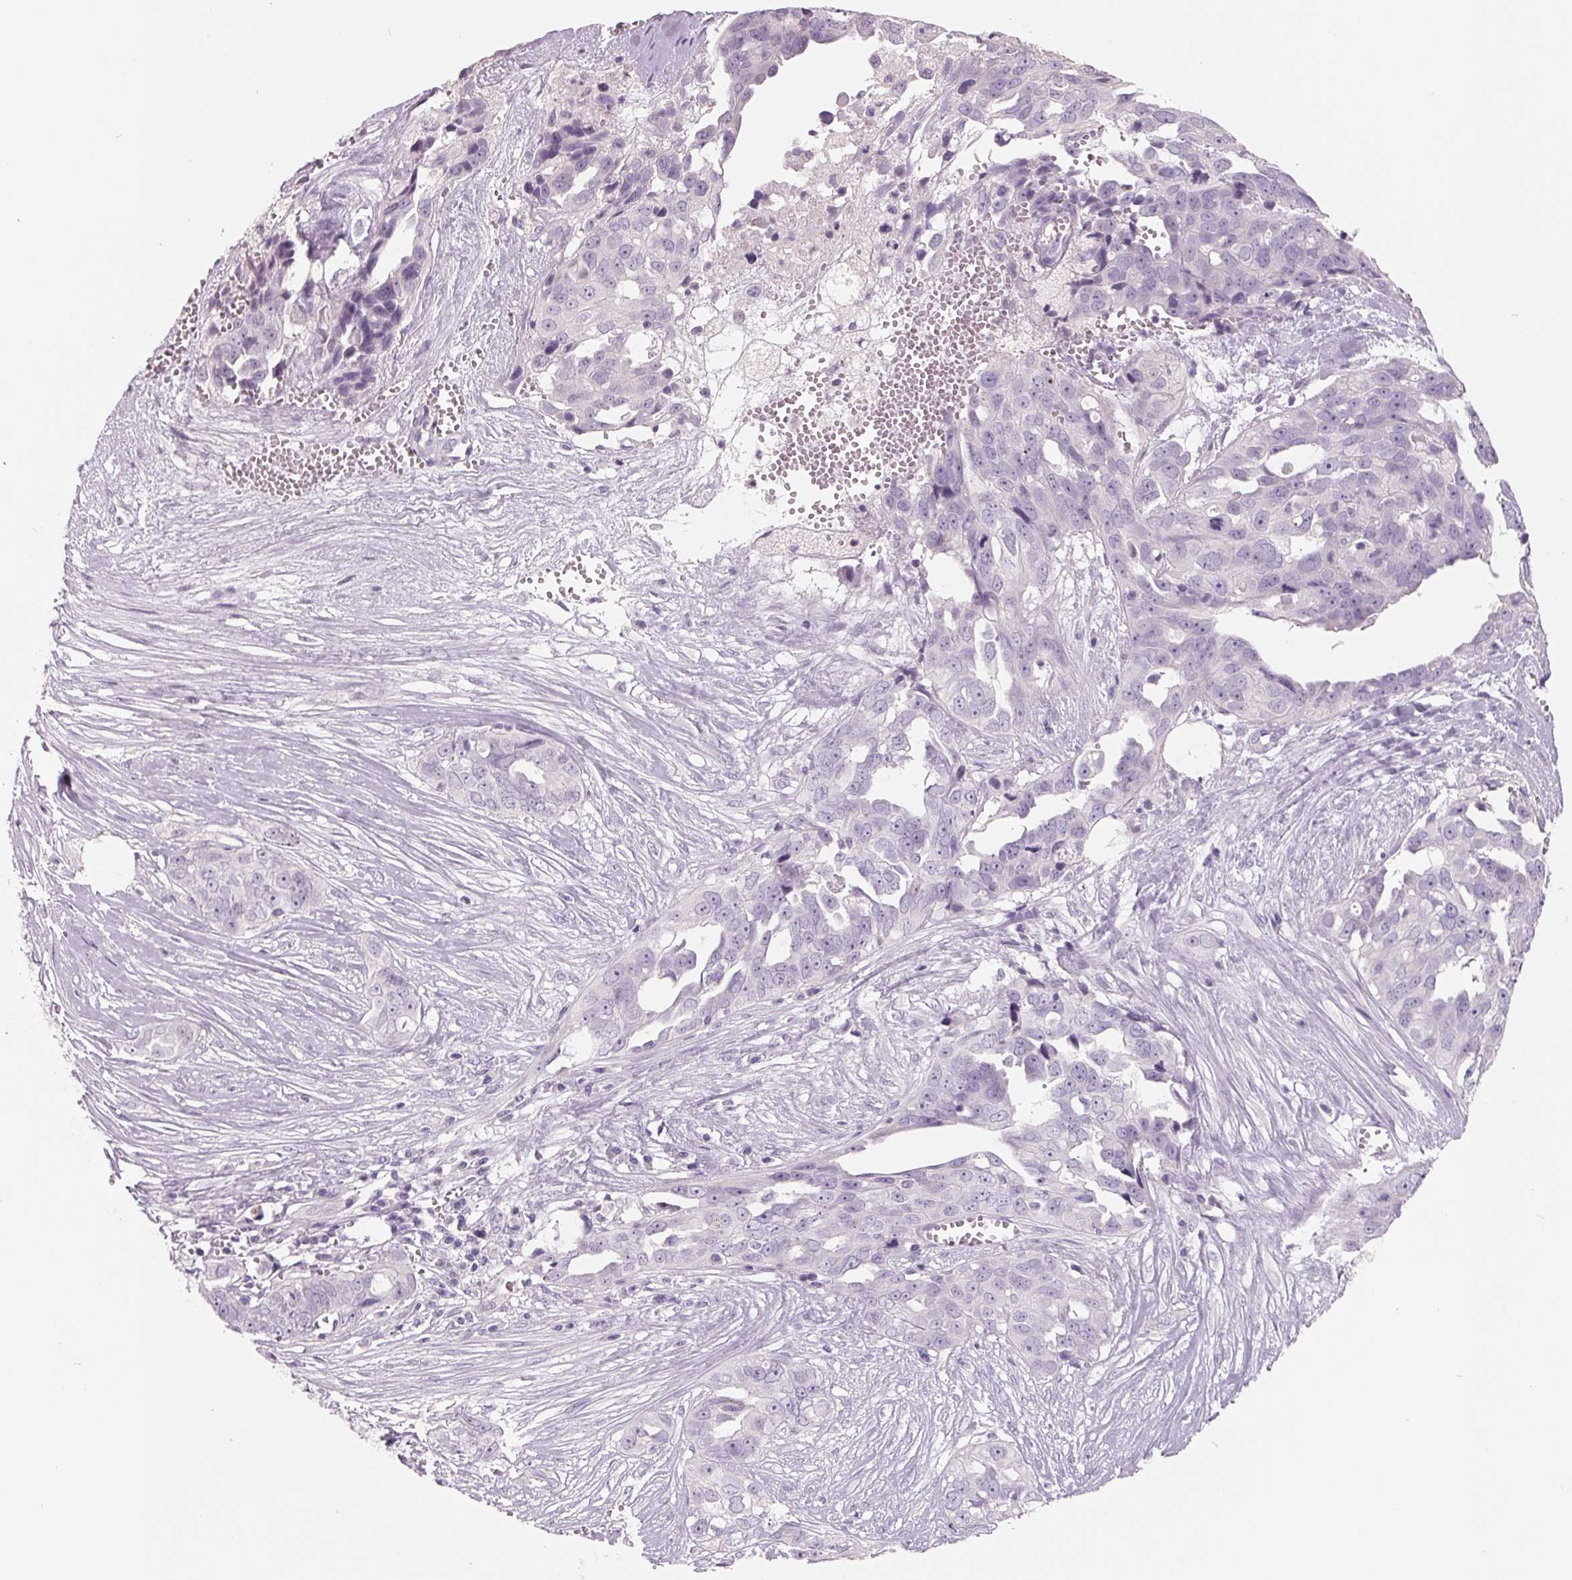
{"staining": {"intensity": "negative", "quantity": "none", "location": "none"}, "tissue": "ovarian cancer", "cell_type": "Tumor cells", "image_type": "cancer", "snomed": [{"axis": "morphology", "description": "Carcinoma, endometroid"}, {"axis": "topography", "description": "Ovary"}], "caption": "Tumor cells show no significant positivity in ovarian cancer.", "gene": "FTCD", "patient": {"sex": "female", "age": 70}}